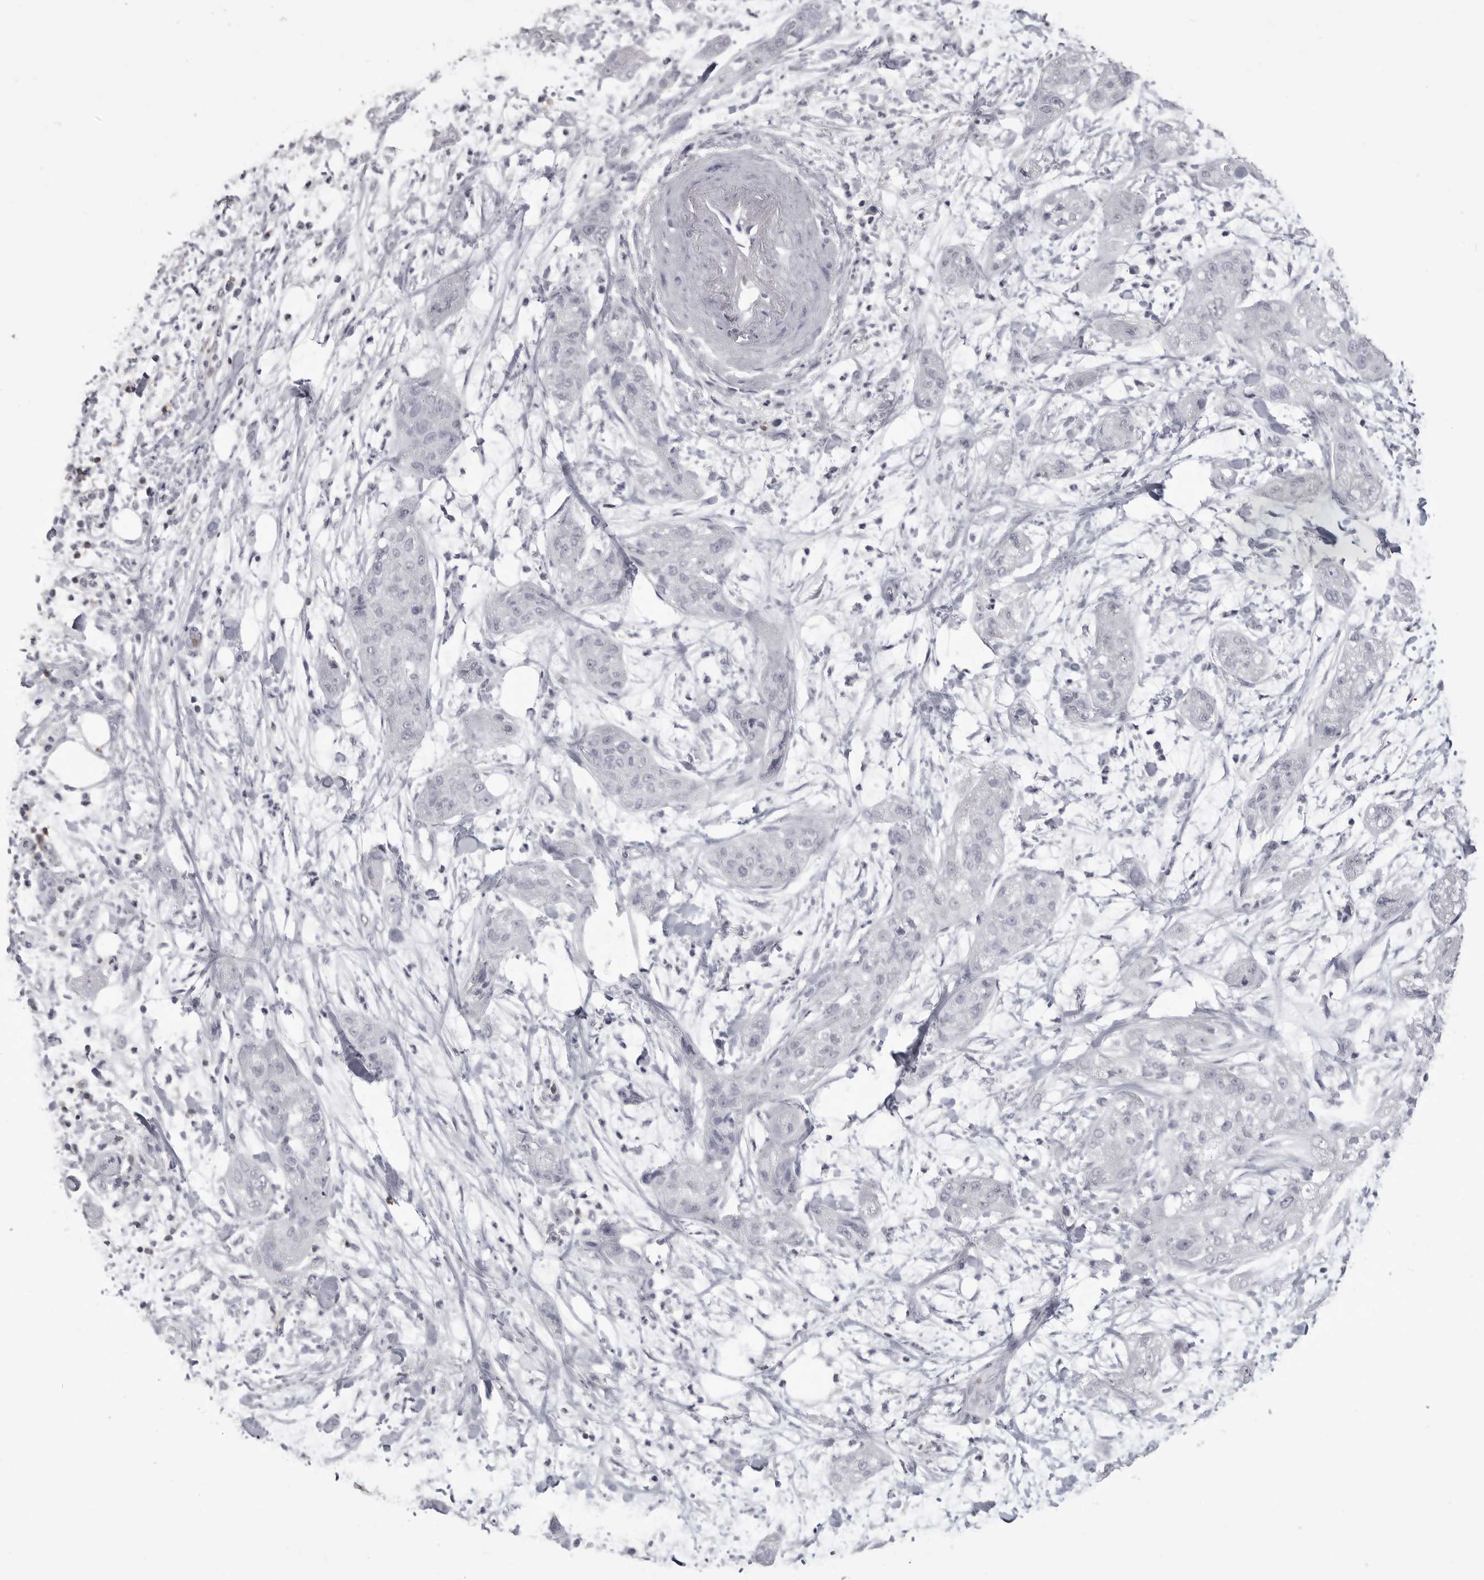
{"staining": {"intensity": "negative", "quantity": "none", "location": "none"}, "tissue": "pancreatic cancer", "cell_type": "Tumor cells", "image_type": "cancer", "snomed": [{"axis": "morphology", "description": "Adenocarcinoma, NOS"}, {"axis": "topography", "description": "Pancreas"}], "caption": "Micrograph shows no significant protein positivity in tumor cells of pancreatic cancer (adenocarcinoma).", "gene": "ITGAL", "patient": {"sex": "female", "age": 78}}